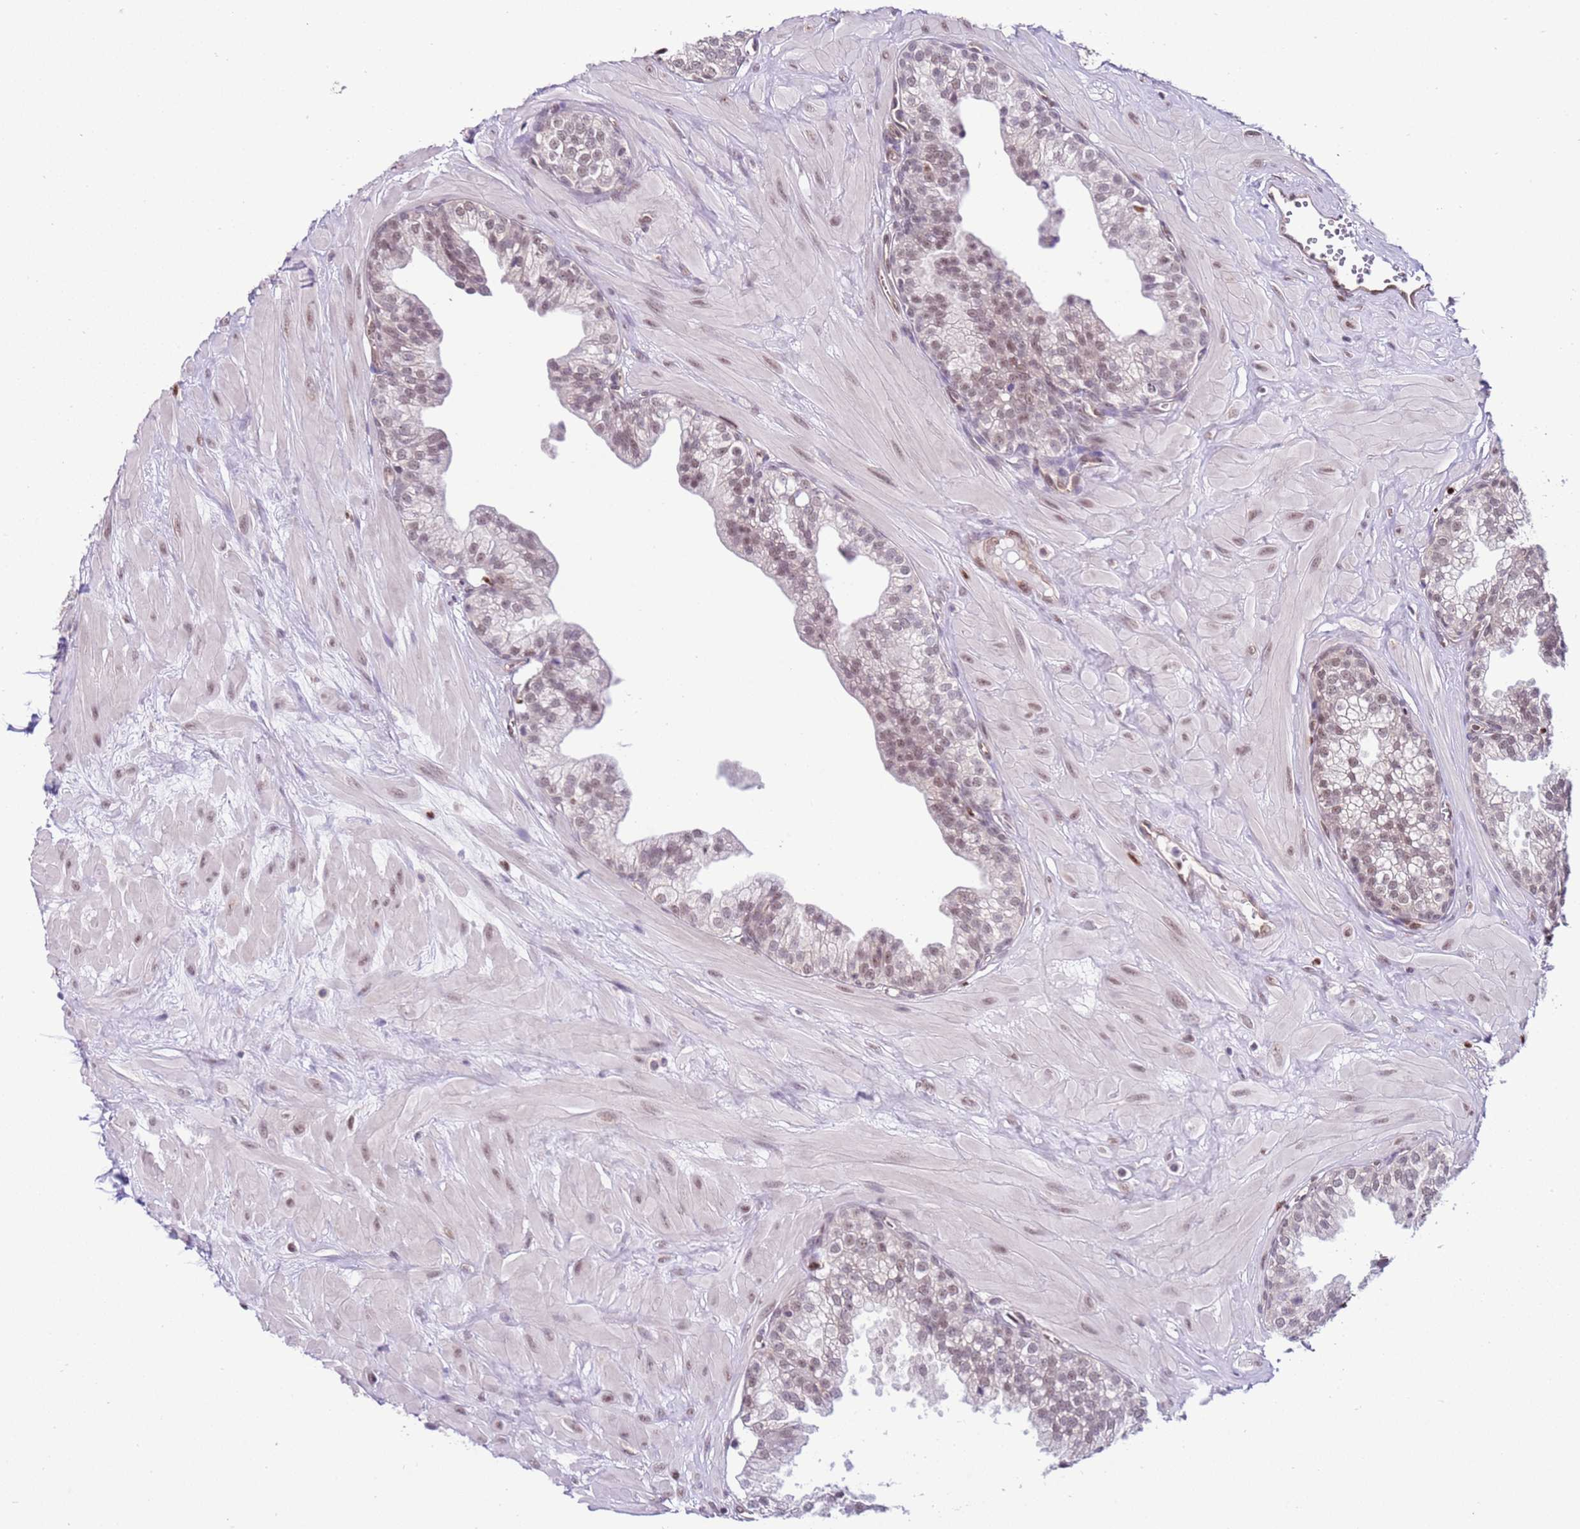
{"staining": {"intensity": "moderate", "quantity": "<25%", "location": "nuclear"}, "tissue": "prostate", "cell_type": "Glandular cells", "image_type": "normal", "snomed": [{"axis": "morphology", "description": "Normal tissue, NOS"}, {"axis": "topography", "description": "Prostate"}, {"axis": "topography", "description": "Peripheral nerve tissue"}], "caption": "Immunohistochemical staining of normal prostate exhibits <25% levels of moderate nuclear protein staining in about <25% of glandular cells.", "gene": "PRPF6", "patient": {"sex": "male", "age": 55}}